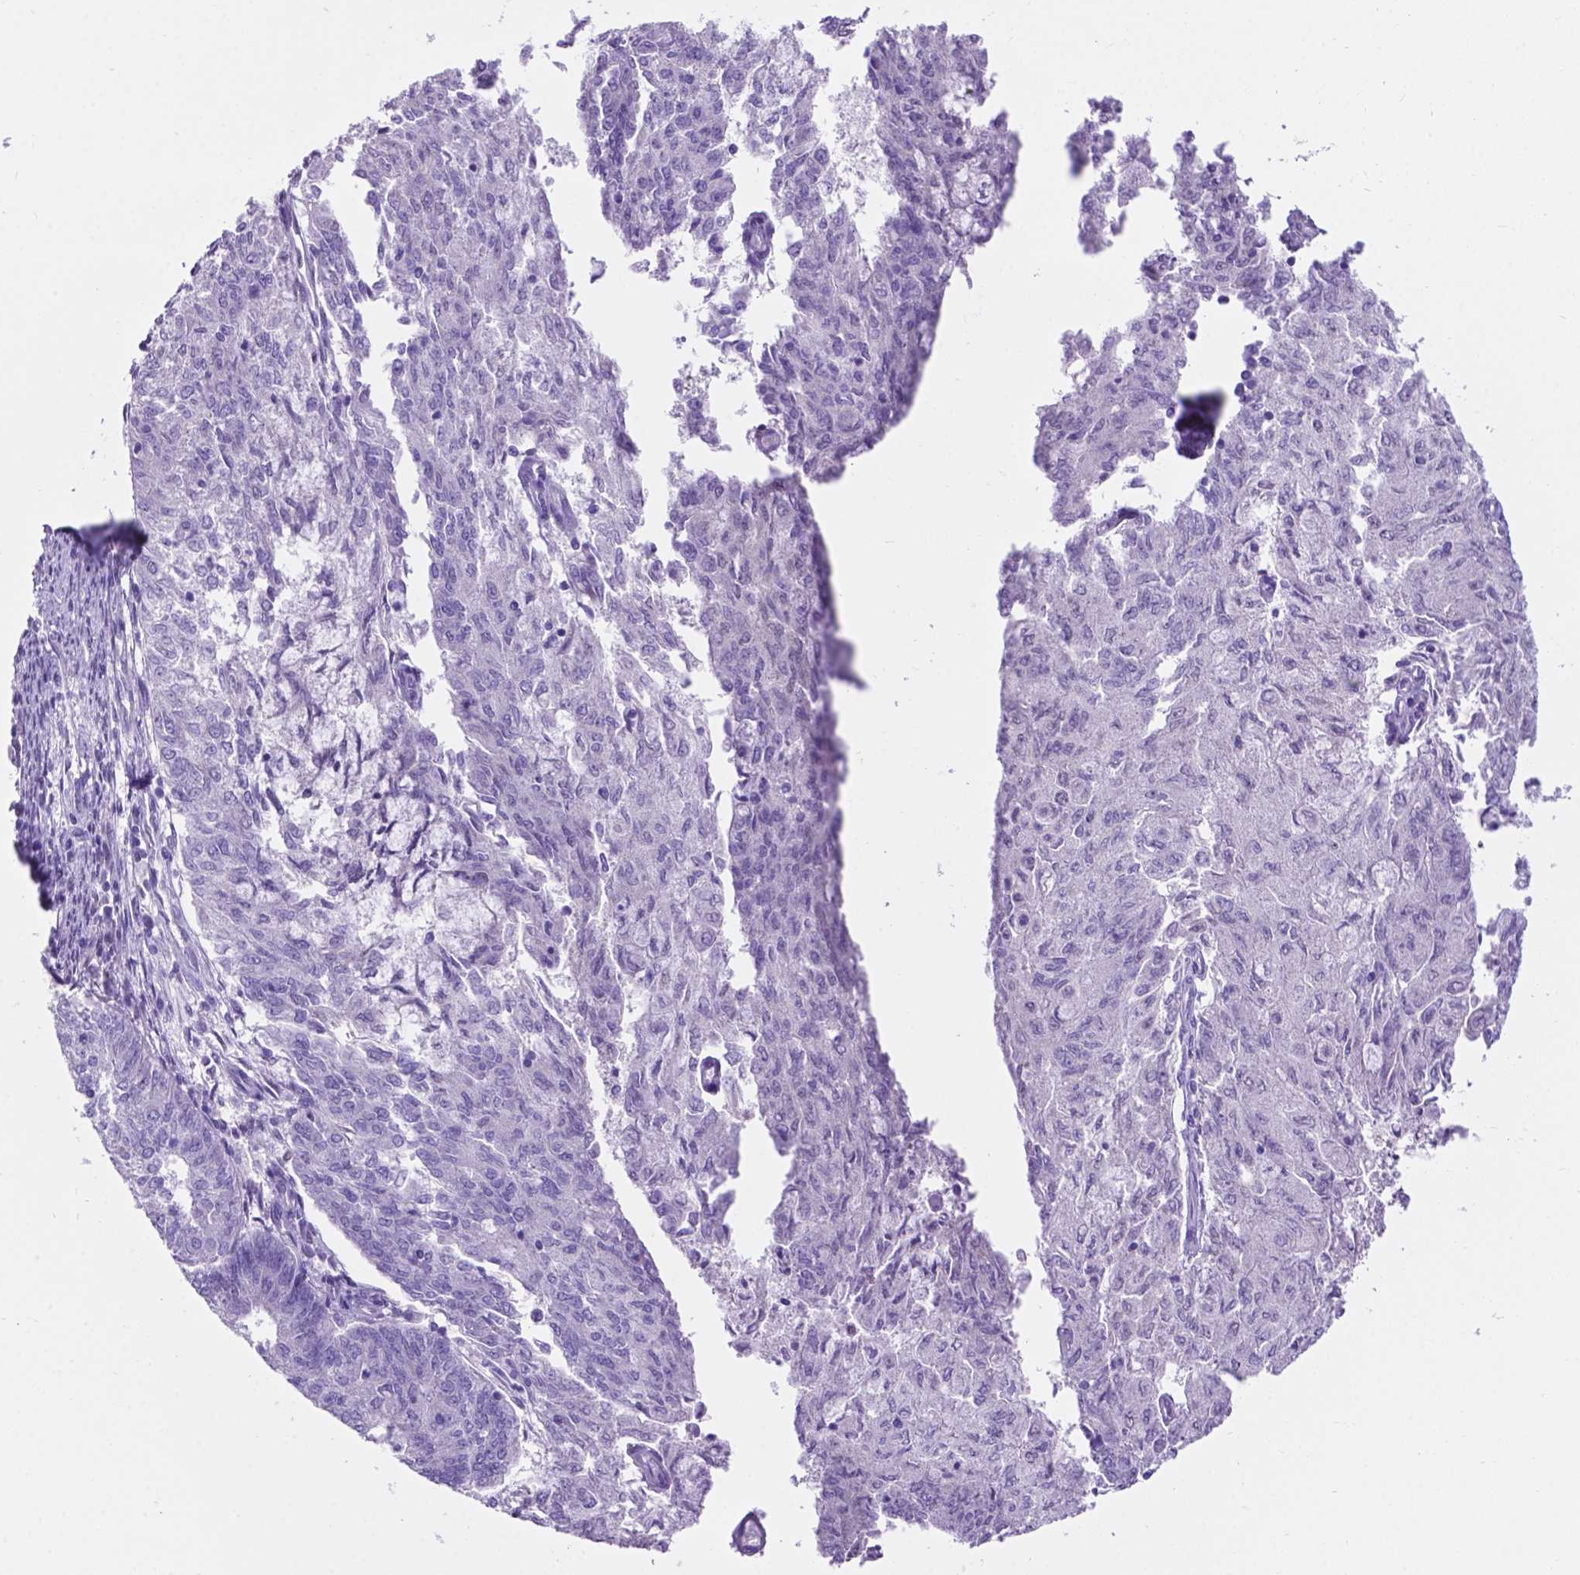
{"staining": {"intensity": "negative", "quantity": "none", "location": "none"}, "tissue": "endometrial cancer", "cell_type": "Tumor cells", "image_type": "cancer", "snomed": [{"axis": "morphology", "description": "Adenocarcinoma, NOS"}, {"axis": "topography", "description": "Endometrium"}], "caption": "Immunohistochemical staining of endometrial adenocarcinoma displays no significant staining in tumor cells.", "gene": "TMEM210", "patient": {"sex": "female", "age": 82}}